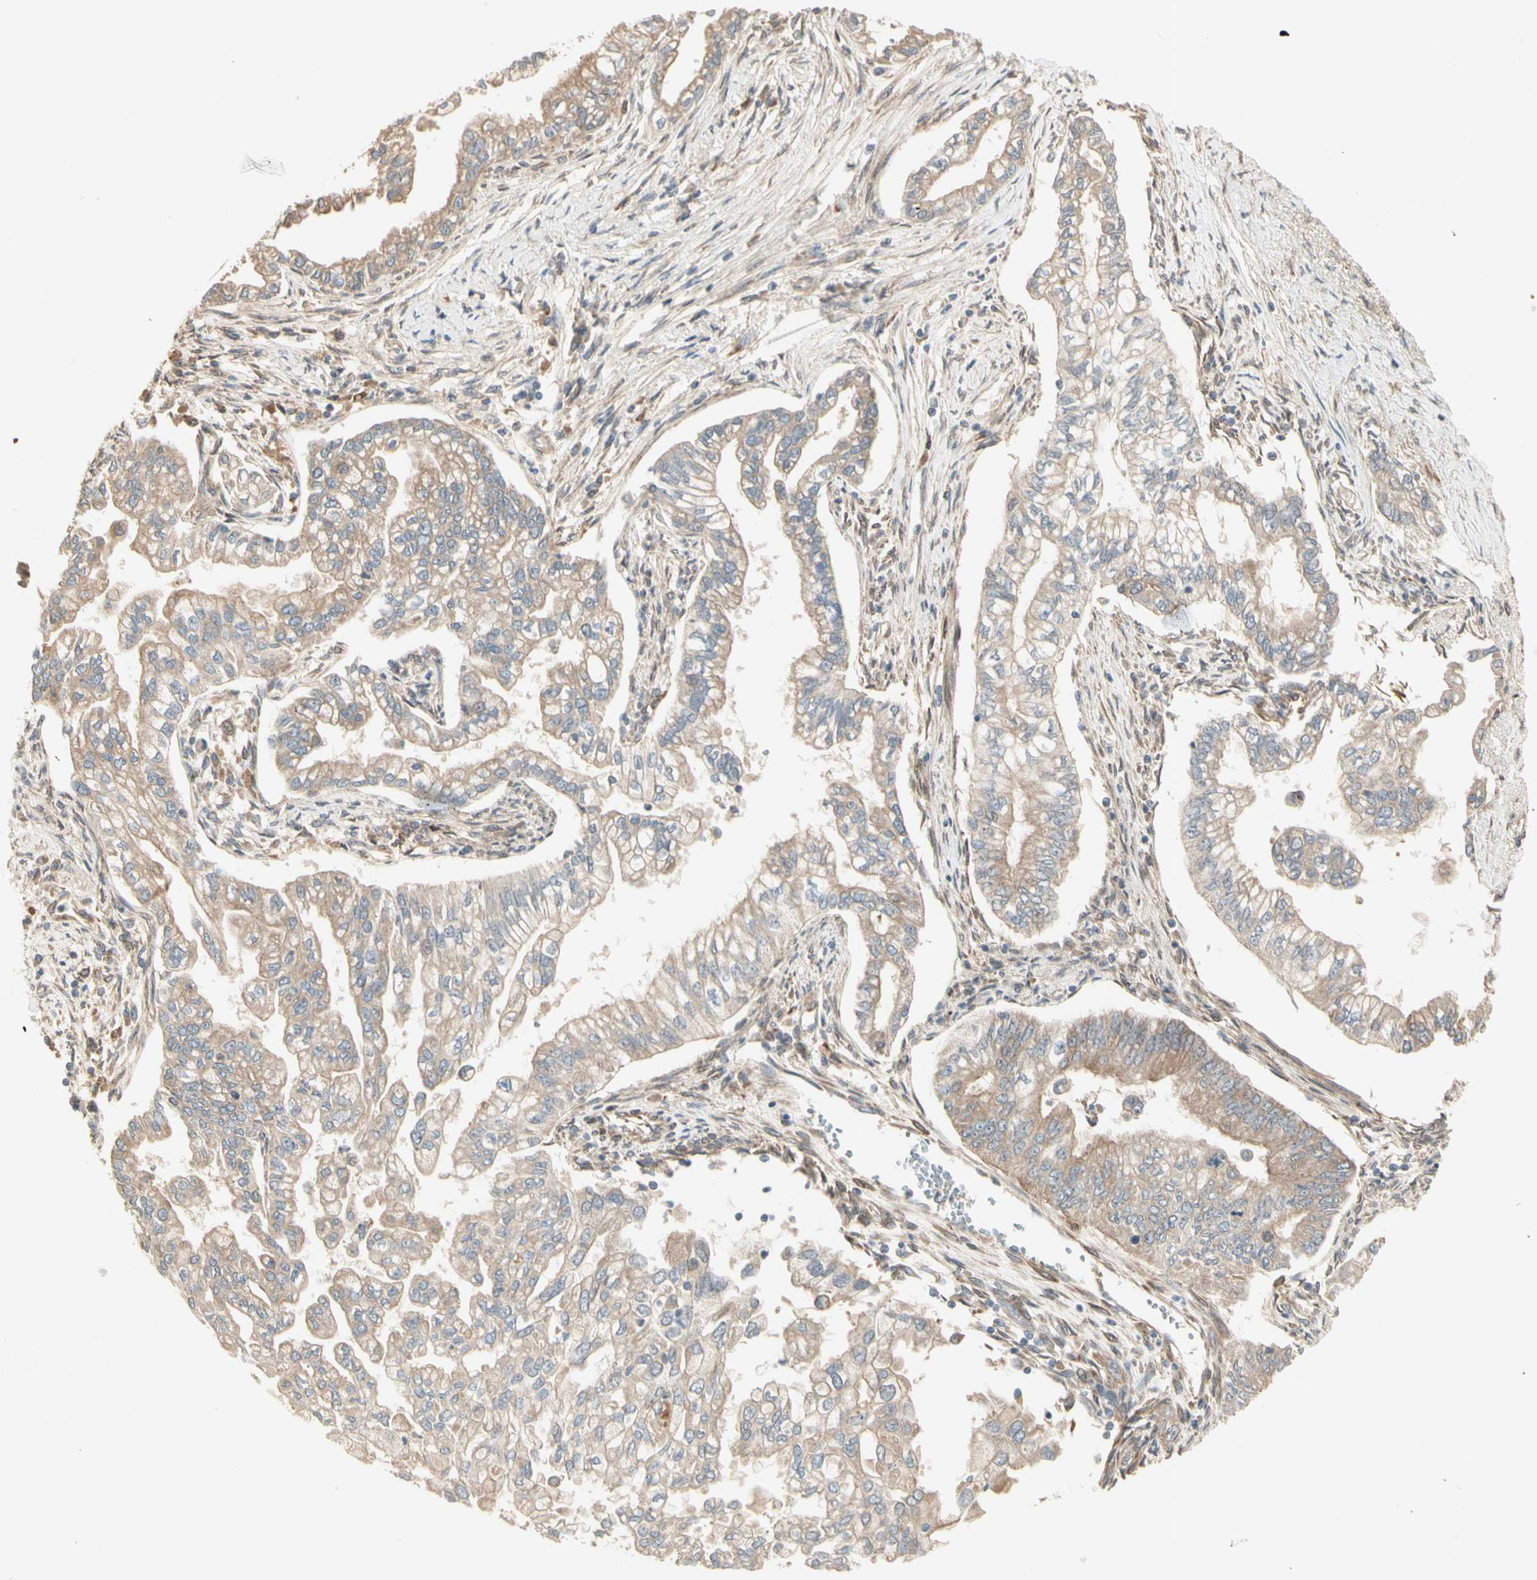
{"staining": {"intensity": "moderate", "quantity": ">75%", "location": "cytoplasmic/membranous"}, "tissue": "pancreatic cancer", "cell_type": "Tumor cells", "image_type": "cancer", "snomed": [{"axis": "morphology", "description": "Normal tissue, NOS"}, {"axis": "topography", "description": "Pancreas"}], "caption": "Immunohistochemical staining of human pancreatic cancer exhibits medium levels of moderate cytoplasmic/membranous protein staining in approximately >75% of tumor cells.", "gene": "IRAG1", "patient": {"sex": "male", "age": 42}}